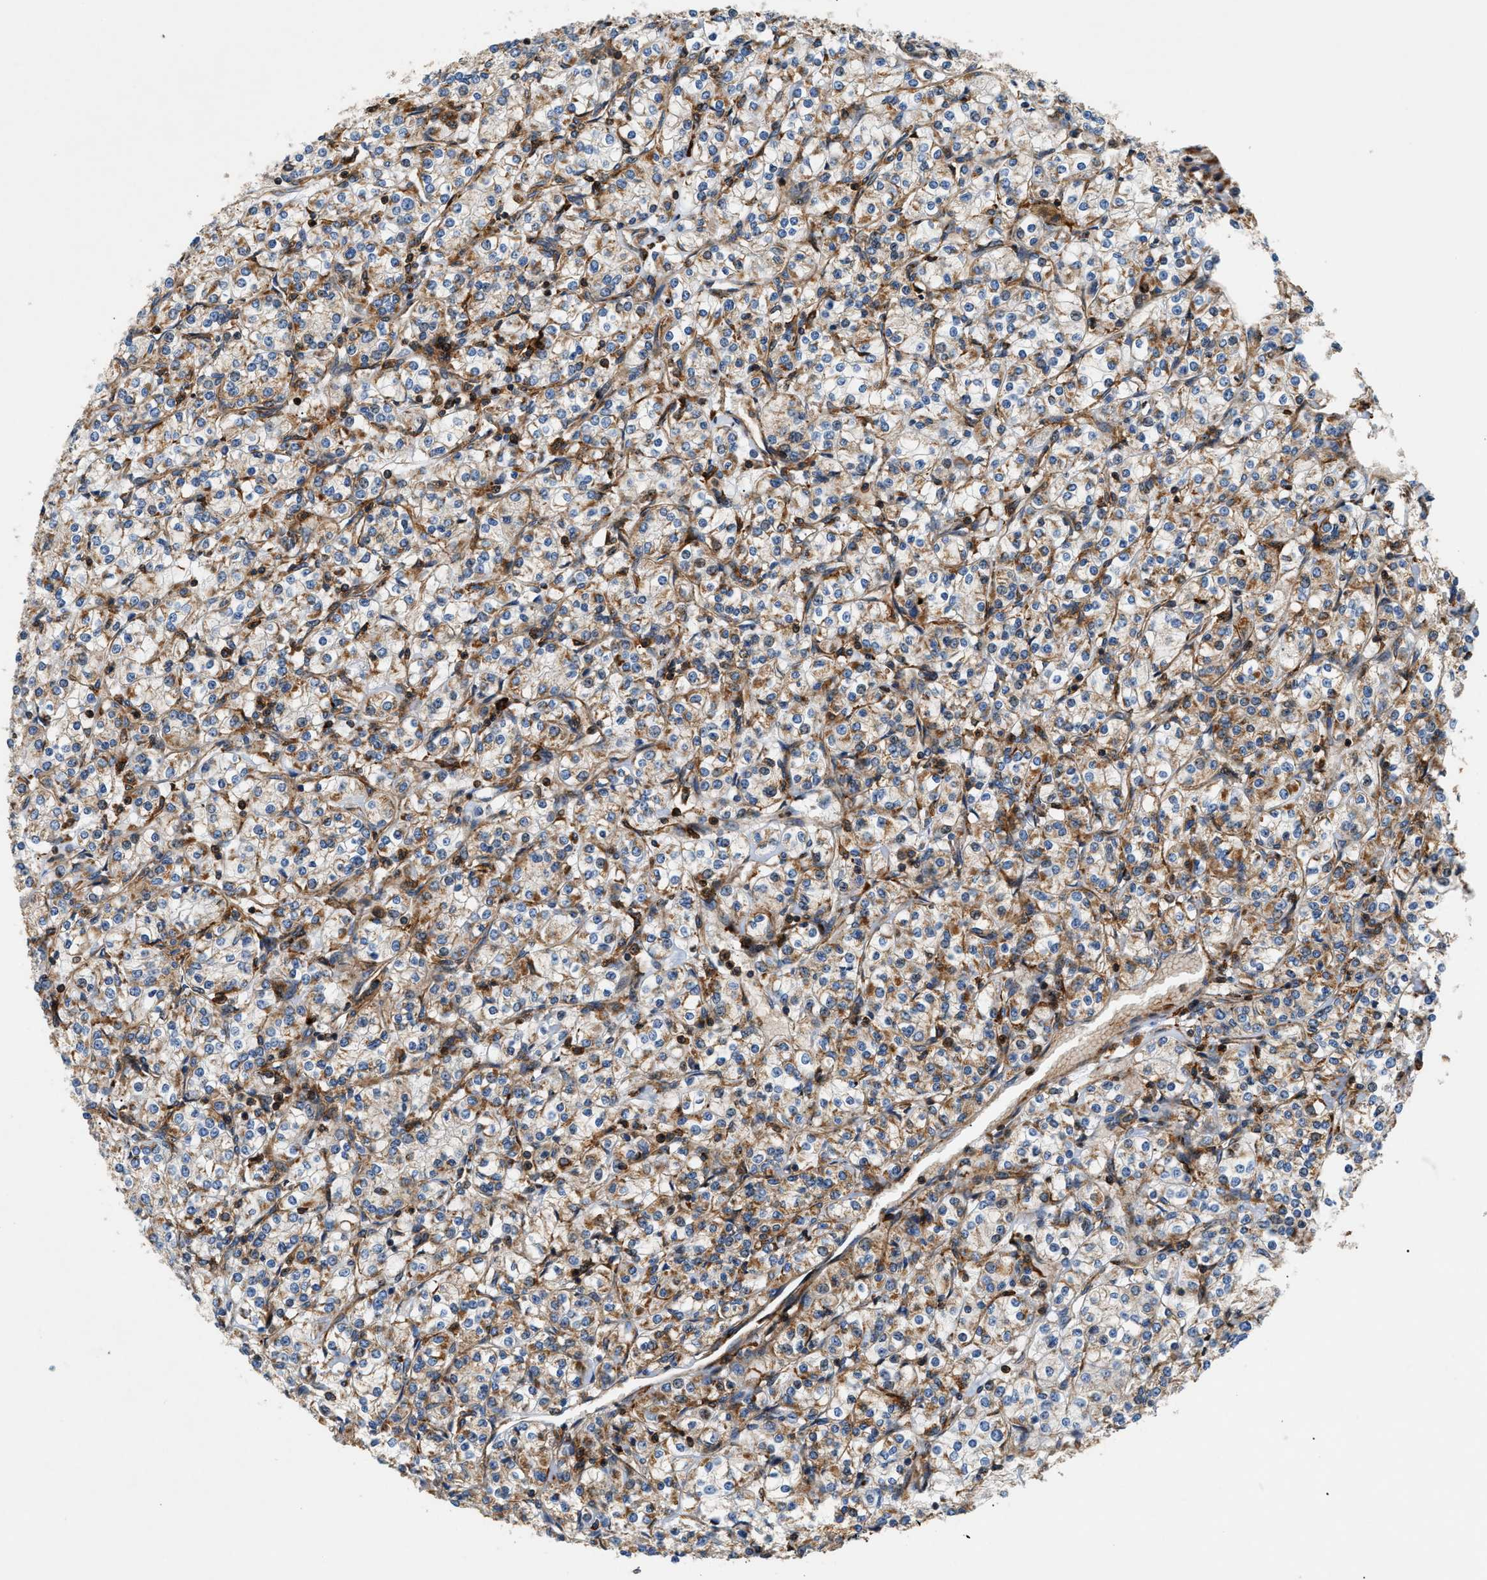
{"staining": {"intensity": "moderate", "quantity": ">75%", "location": "cytoplasmic/membranous"}, "tissue": "renal cancer", "cell_type": "Tumor cells", "image_type": "cancer", "snomed": [{"axis": "morphology", "description": "Adenocarcinoma, NOS"}, {"axis": "topography", "description": "Kidney"}], "caption": "Immunohistochemical staining of renal adenocarcinoma reveals medium levels of moderate cytoplasmic/membranous protein positivity in about >75% of tumor cells.", "gene": "DHODH", "patient": {"sex": "male", "age": 77}}